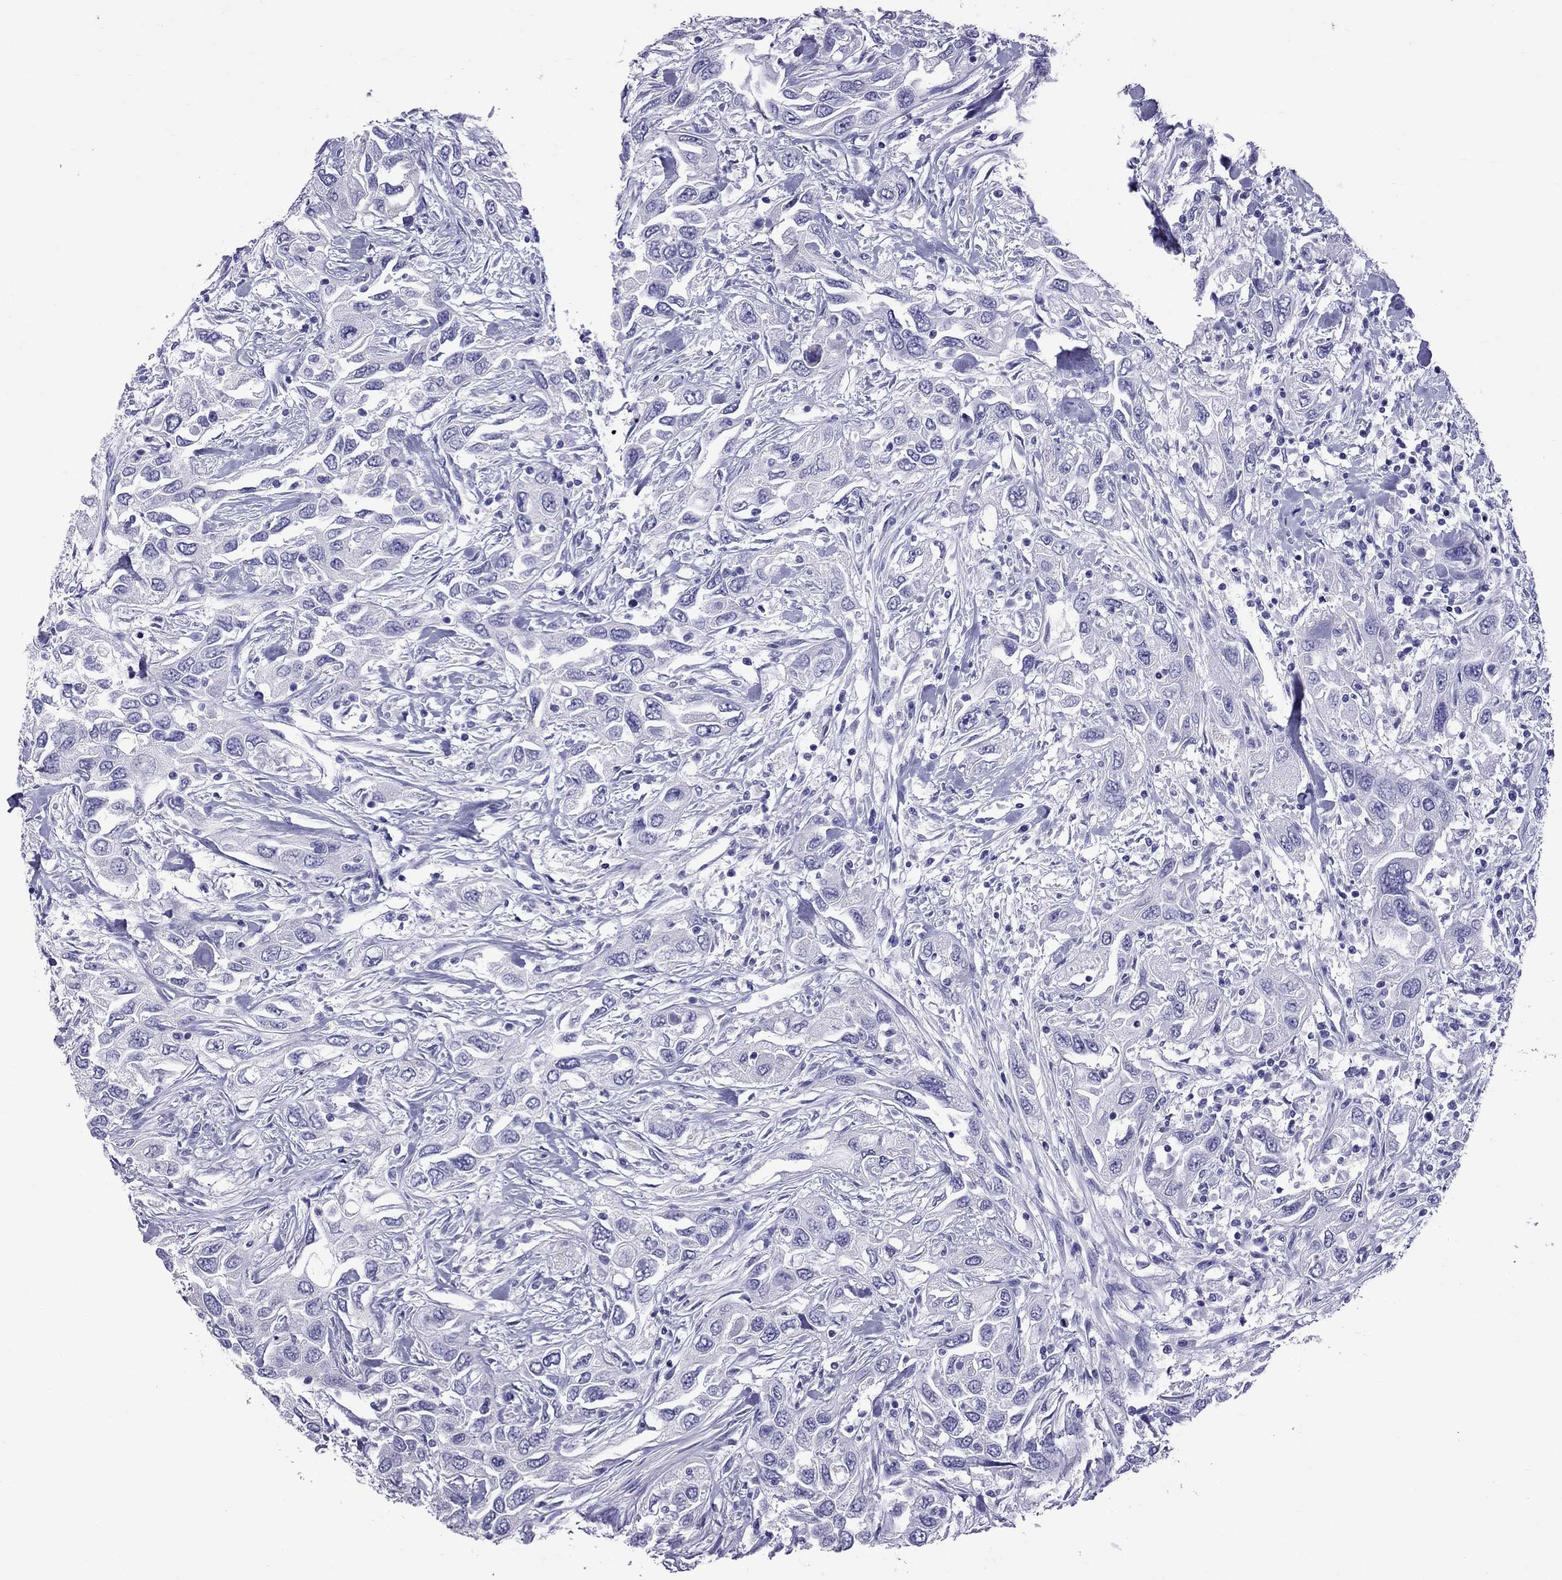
{"staining": {"intensity": "negative", "quantity": "none", "location": "none"}, "tissue": "urothelial cancer", "cell_type": "Tumor cells", "image_type": "cancer", "snomed": [{"axis": "morphology", "description": "Urothelial carcinoma, High grade"}, {"axis": "topography", "description": "Urinary bladder"}], "caption": "Immunohistochemical staining of urothelial cancer displays no significant positivity in tumor cells. (Brightfield microscopy of DAB (3,3'-diaminobenzidine) IHC at high magnification).", "gene": "TTLL13", "patient": {"sex": "male", "age": 76}}